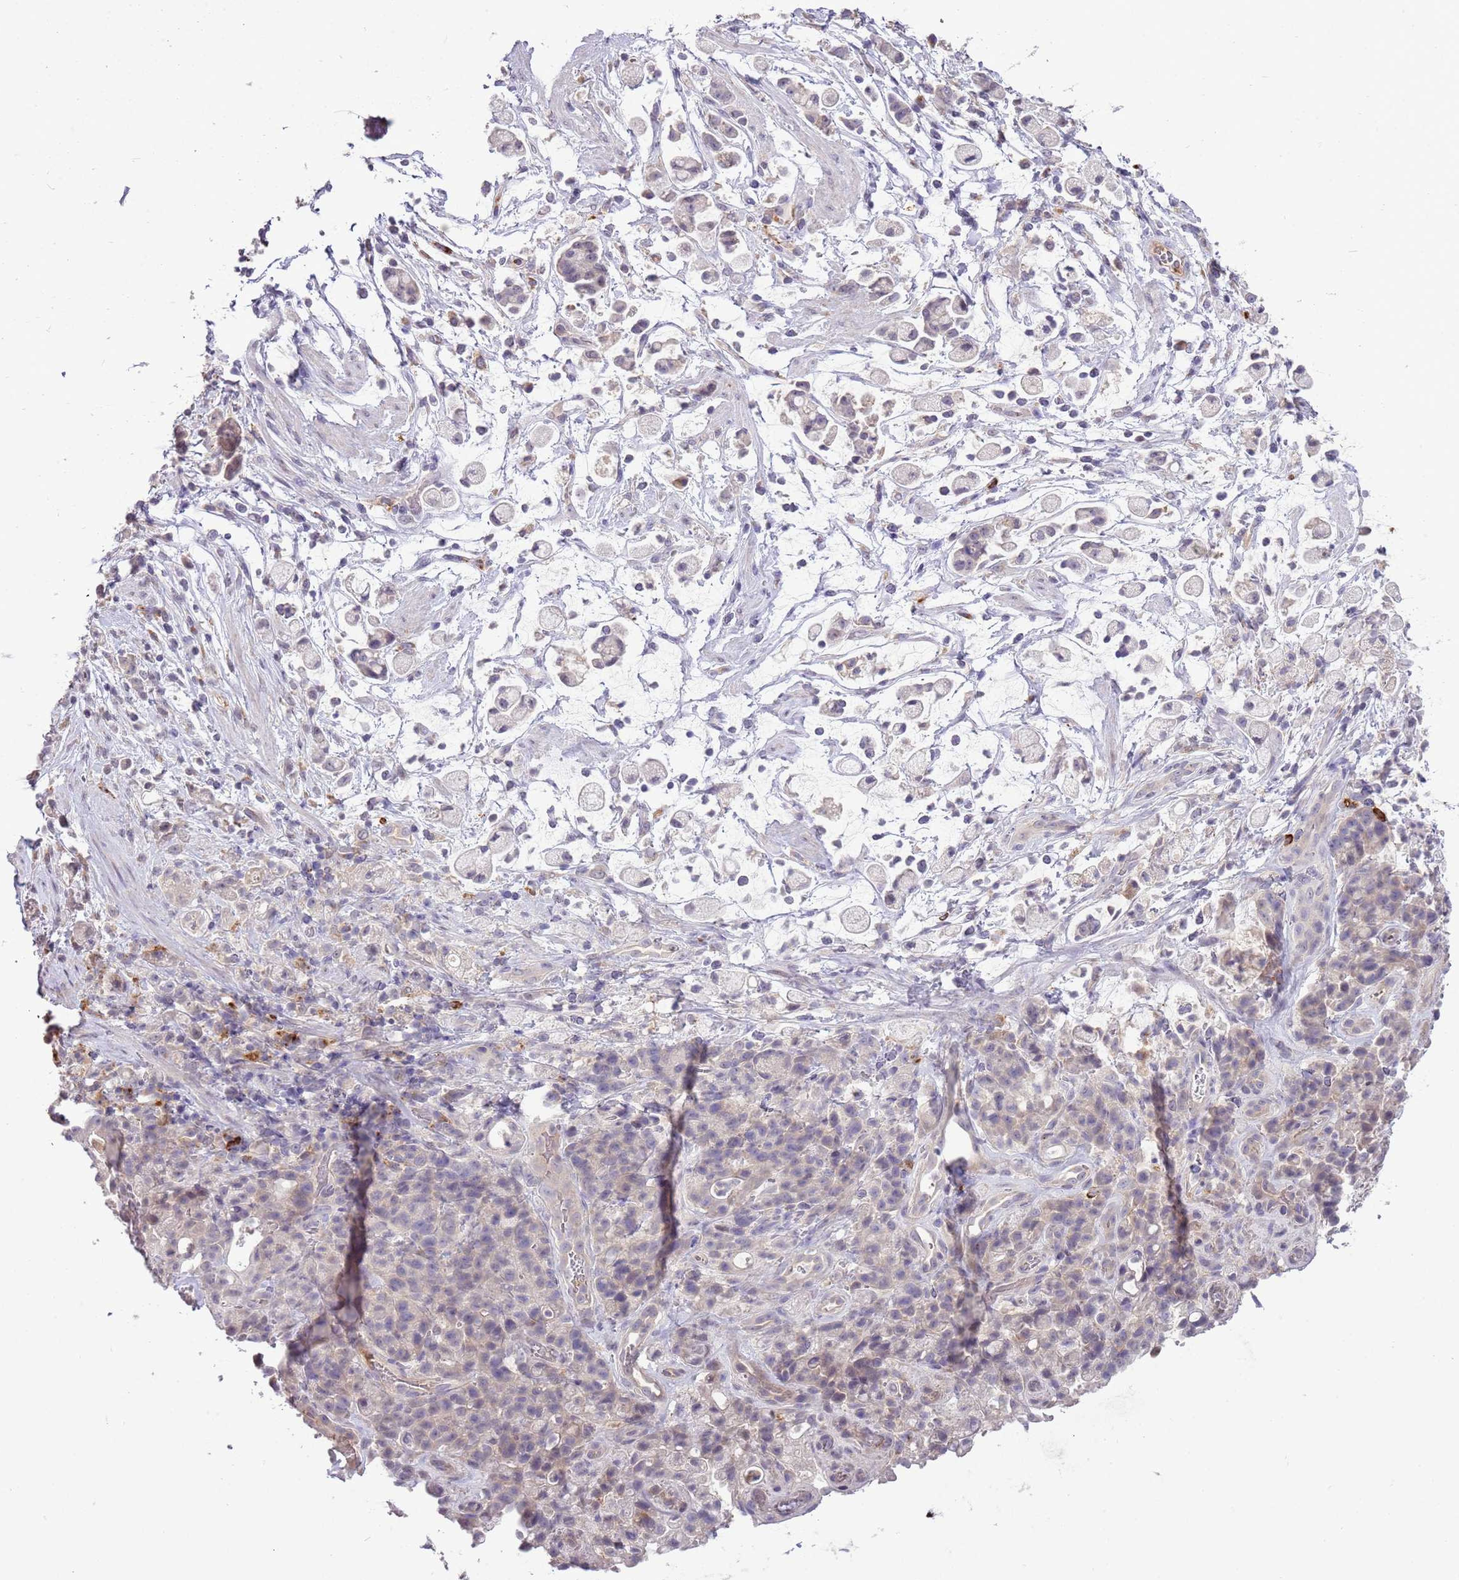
{"staining": {"intensity": "negative", "quantity": "none", "location": "none"}, "tissue": "stomach cancer", "cell_type": "Tumor cells", "image_type": "cancer", "snomed": [{"axis": "morphology", "description": "Adenocarcinoma, NOS"}, {"axis": "topography", "description": "Stomach"}], "caption": "Photomicrograph shows no protein positivity in tumor cells of adenocarcinoma (stomach) tissue. (DAB IHC visualized using brightfield microscopy, high magnification).", "gene": "SCAMP5", "patient": {"sex": "female", "age": 60}}